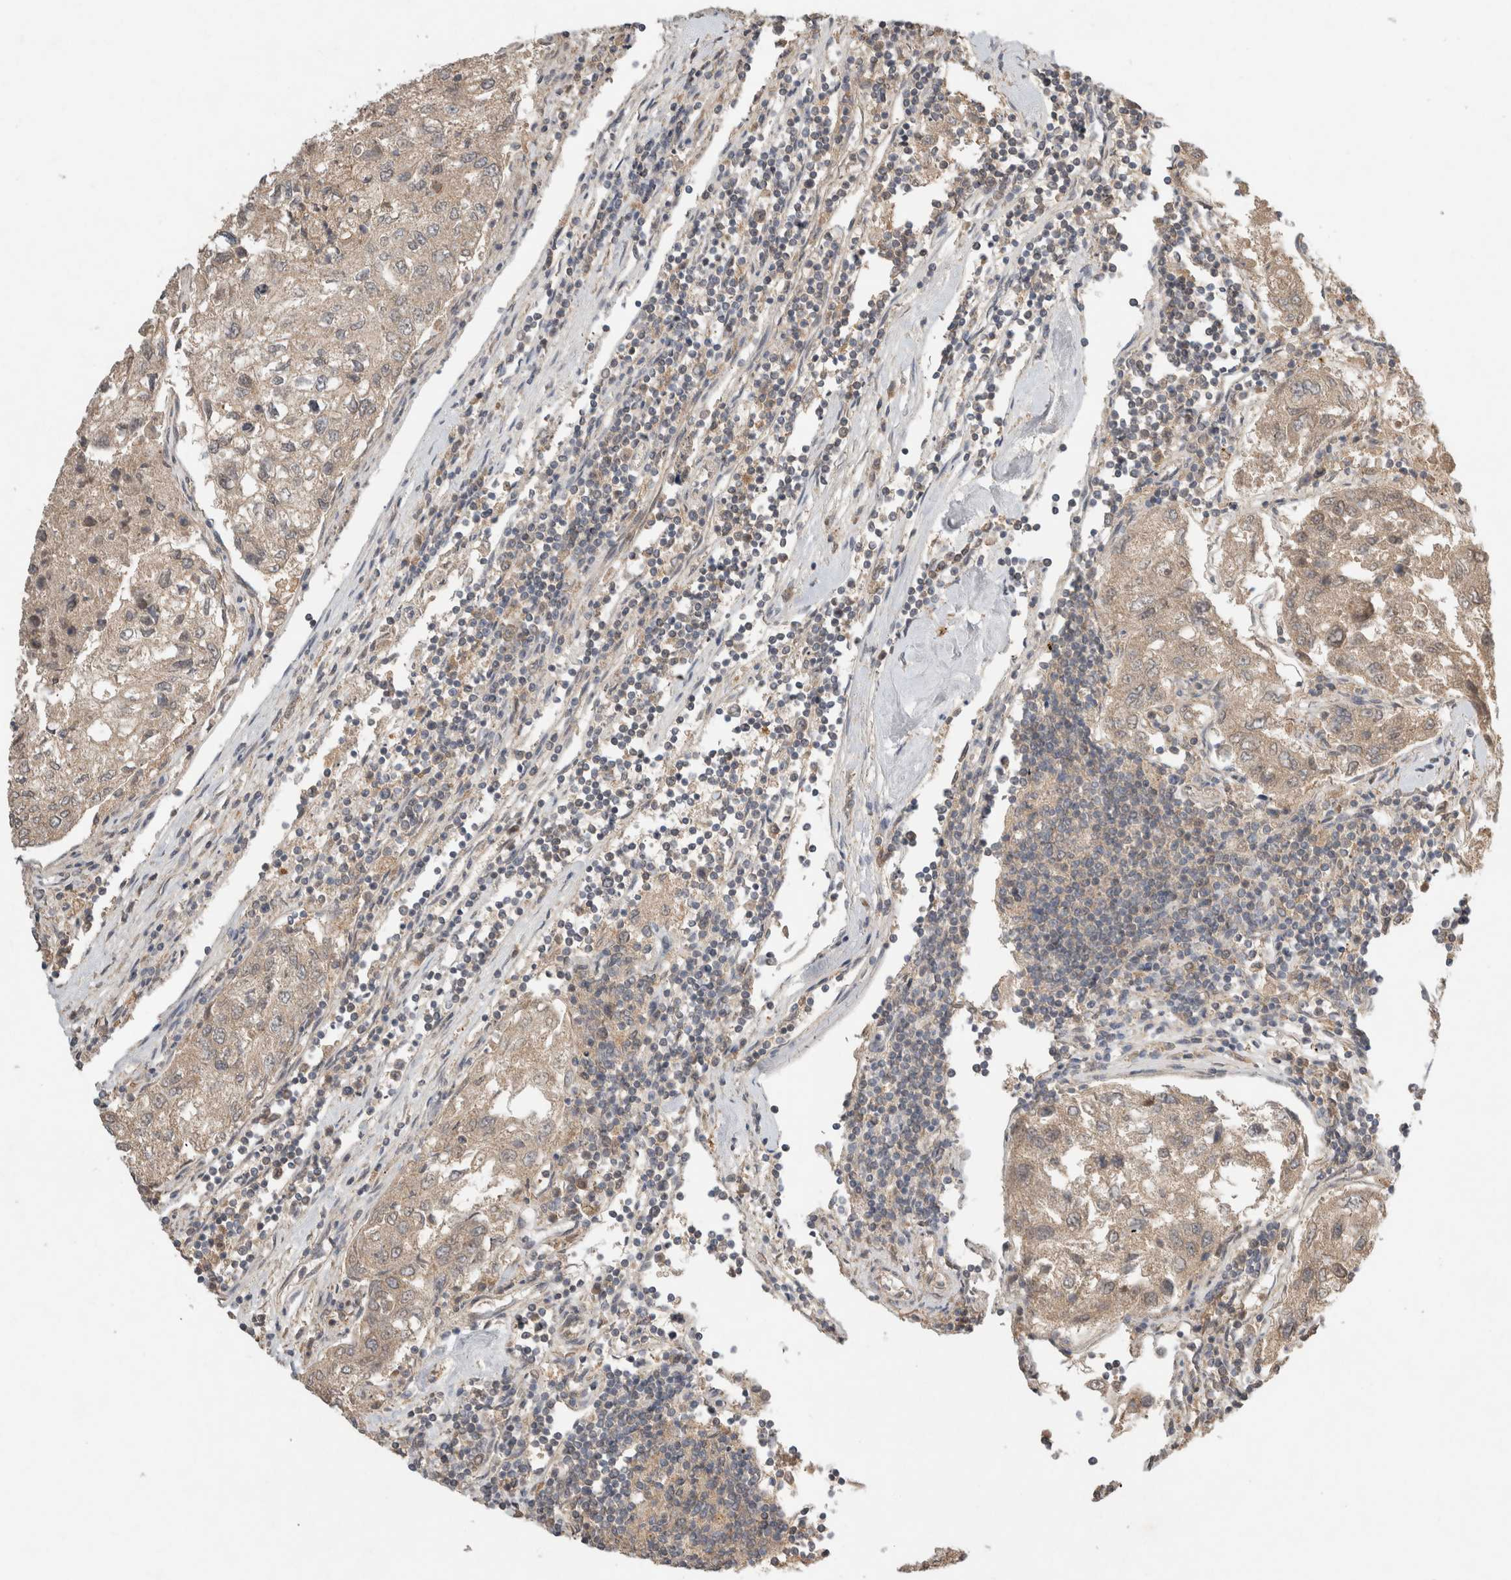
{"staining": {"intensity": "weak", "quantity": ">75%", "location": "cytoplasmic/membranous"}, "tissue": "urothelial cancer", "cell_type": "Tumor cells", "image_type": "cancer", "snomed": [{"axis": "morphology", "description": "Urothelial carcinoma, High grade"}, {"axis": "topography", "description": "Lymph node"}, {"axis": "topography", "description": "Urinary bladder"}], "caption": "Tumor cells display low levels of weak cytoplasmic/membranous expression in approximately >75% of cells in urothelial cancer.", "gene": "LOXL2", "patient": {"sex": "male", "age": 51}}